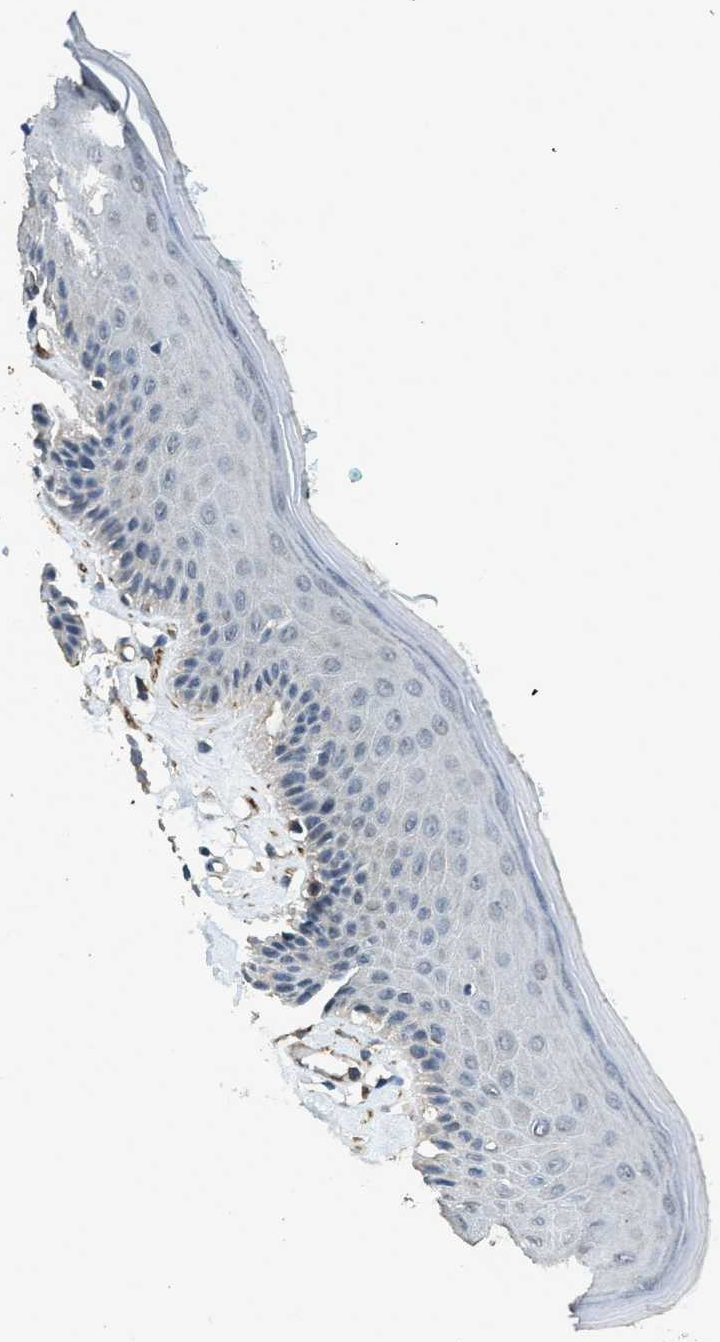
{"staining": {"intensity": "weak", "quantity": "<25%", "location": "cytoplasmic/membranous"}, "tissue": "skin", "cell_type": "Epidermal cells", "image_type": "normal", "snomed": [{"axis": "morphology", "description": "Normal tissue, NOS"}, {"axis": "topography", "description": "Vulva"}], "caption": "High power microscopy image of an immunohistochemistry photomicrograph of benign skin, revealing no significant expression in epidermal cells.", "gene": "SYNM", "patient": {"sex": "female", "age": 73}}